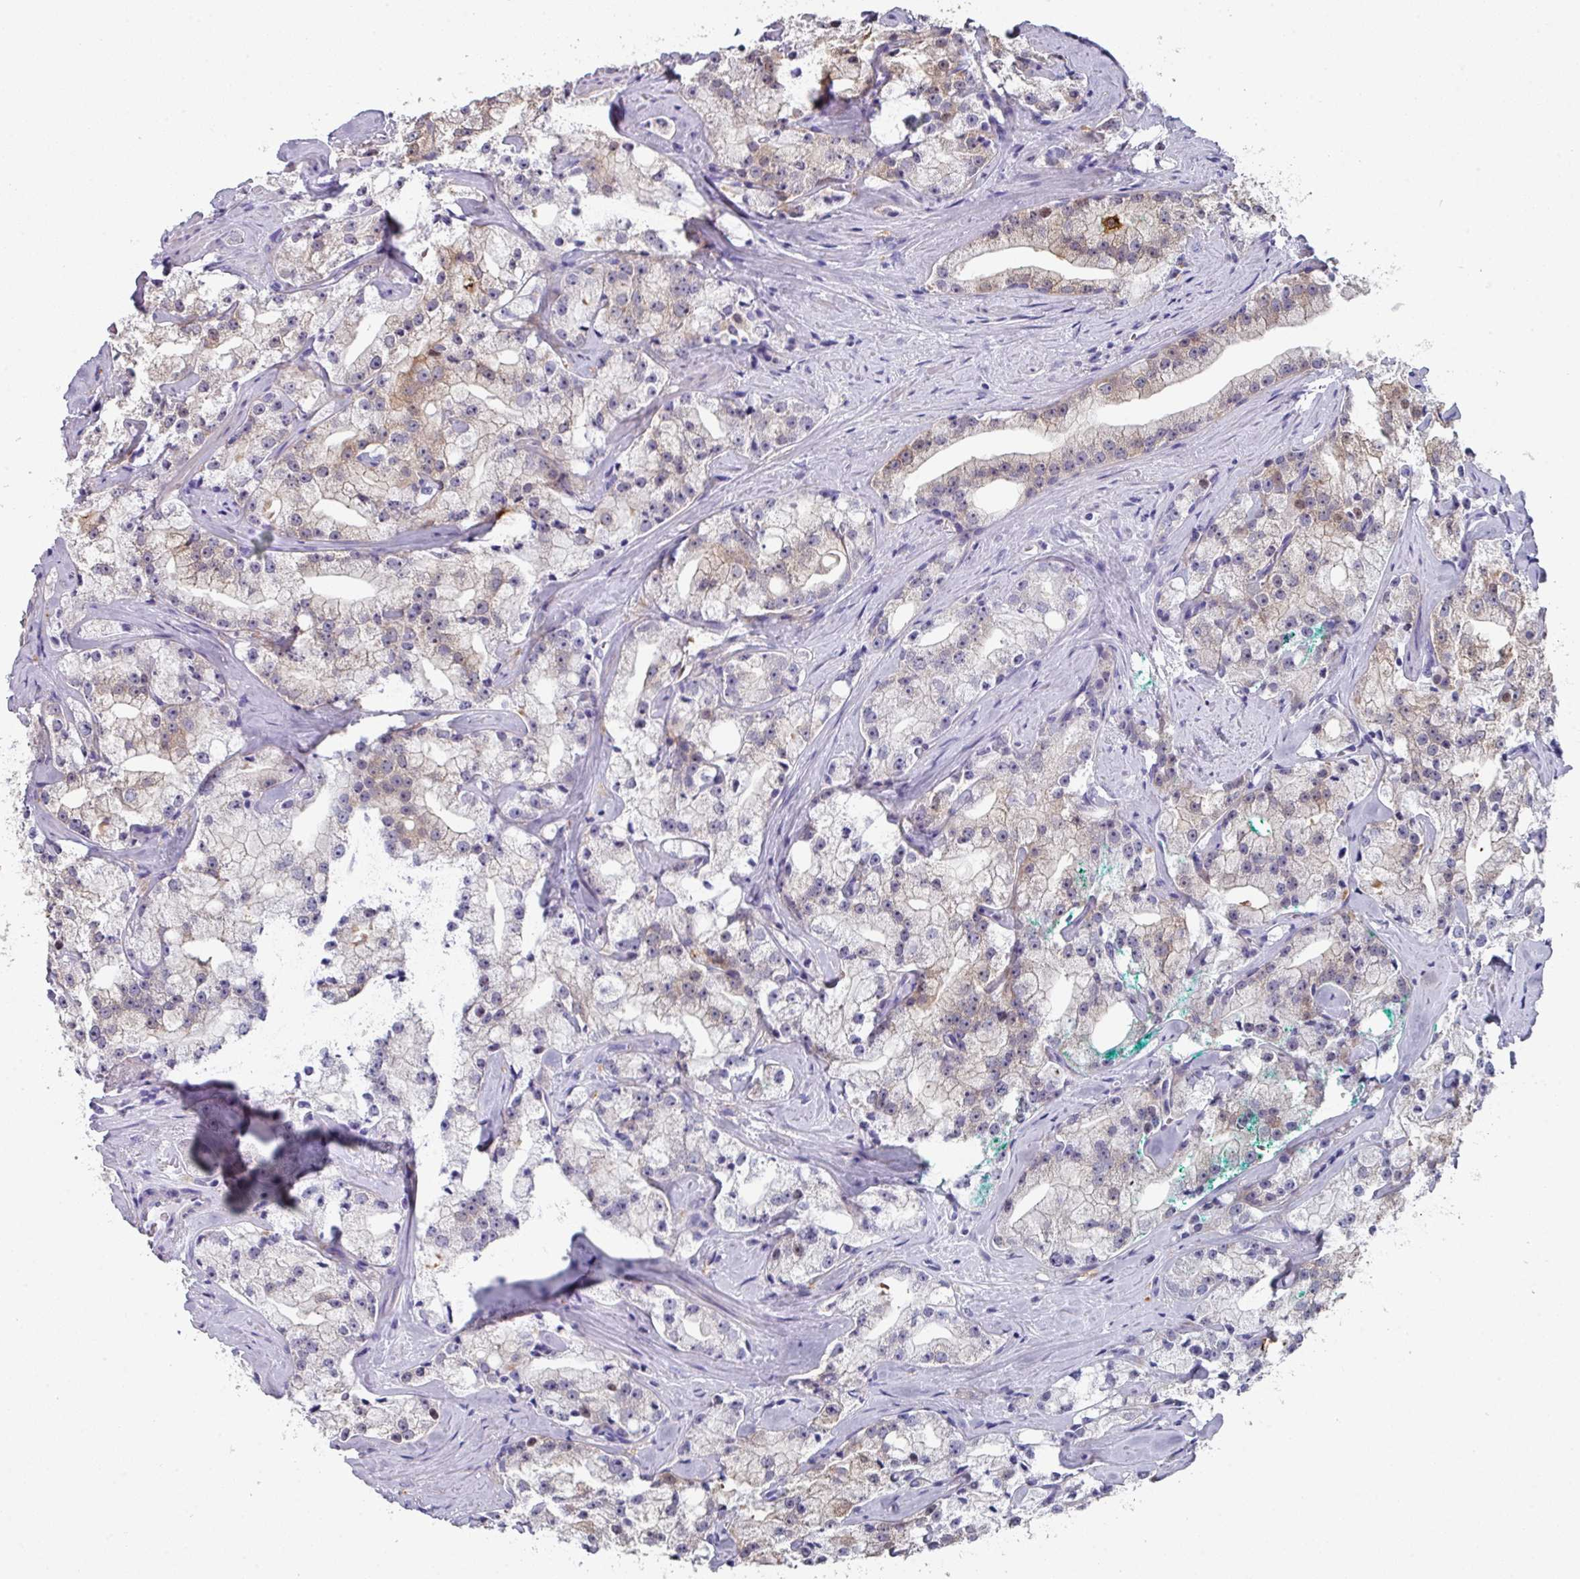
{"staining": {"intensity": "moderate", "quantity": "<25%", "location": "cytoplasmic/membranous"}, "tissue": "prostate cancer", "cell_type": "Tumor cells", "image_type": "cancer", "snomed": [{"axis": "morphology", "description": "Adenocarcinoma, High grade"}, {"axis": "topography", "description": "Prostate"}], "caption": "The micrograph displays immunohistochemical staining of prostate cancer. There is moderate cytoplasmic/membranous staining is appreciated in about <25% of tumor cells. (Stains: DAB in brown, nuclei in blue, Microscopy: brightfield microscopy at high magnification).", "gene": "PEX10", "patient": {"sex": "male", "age": 64}}